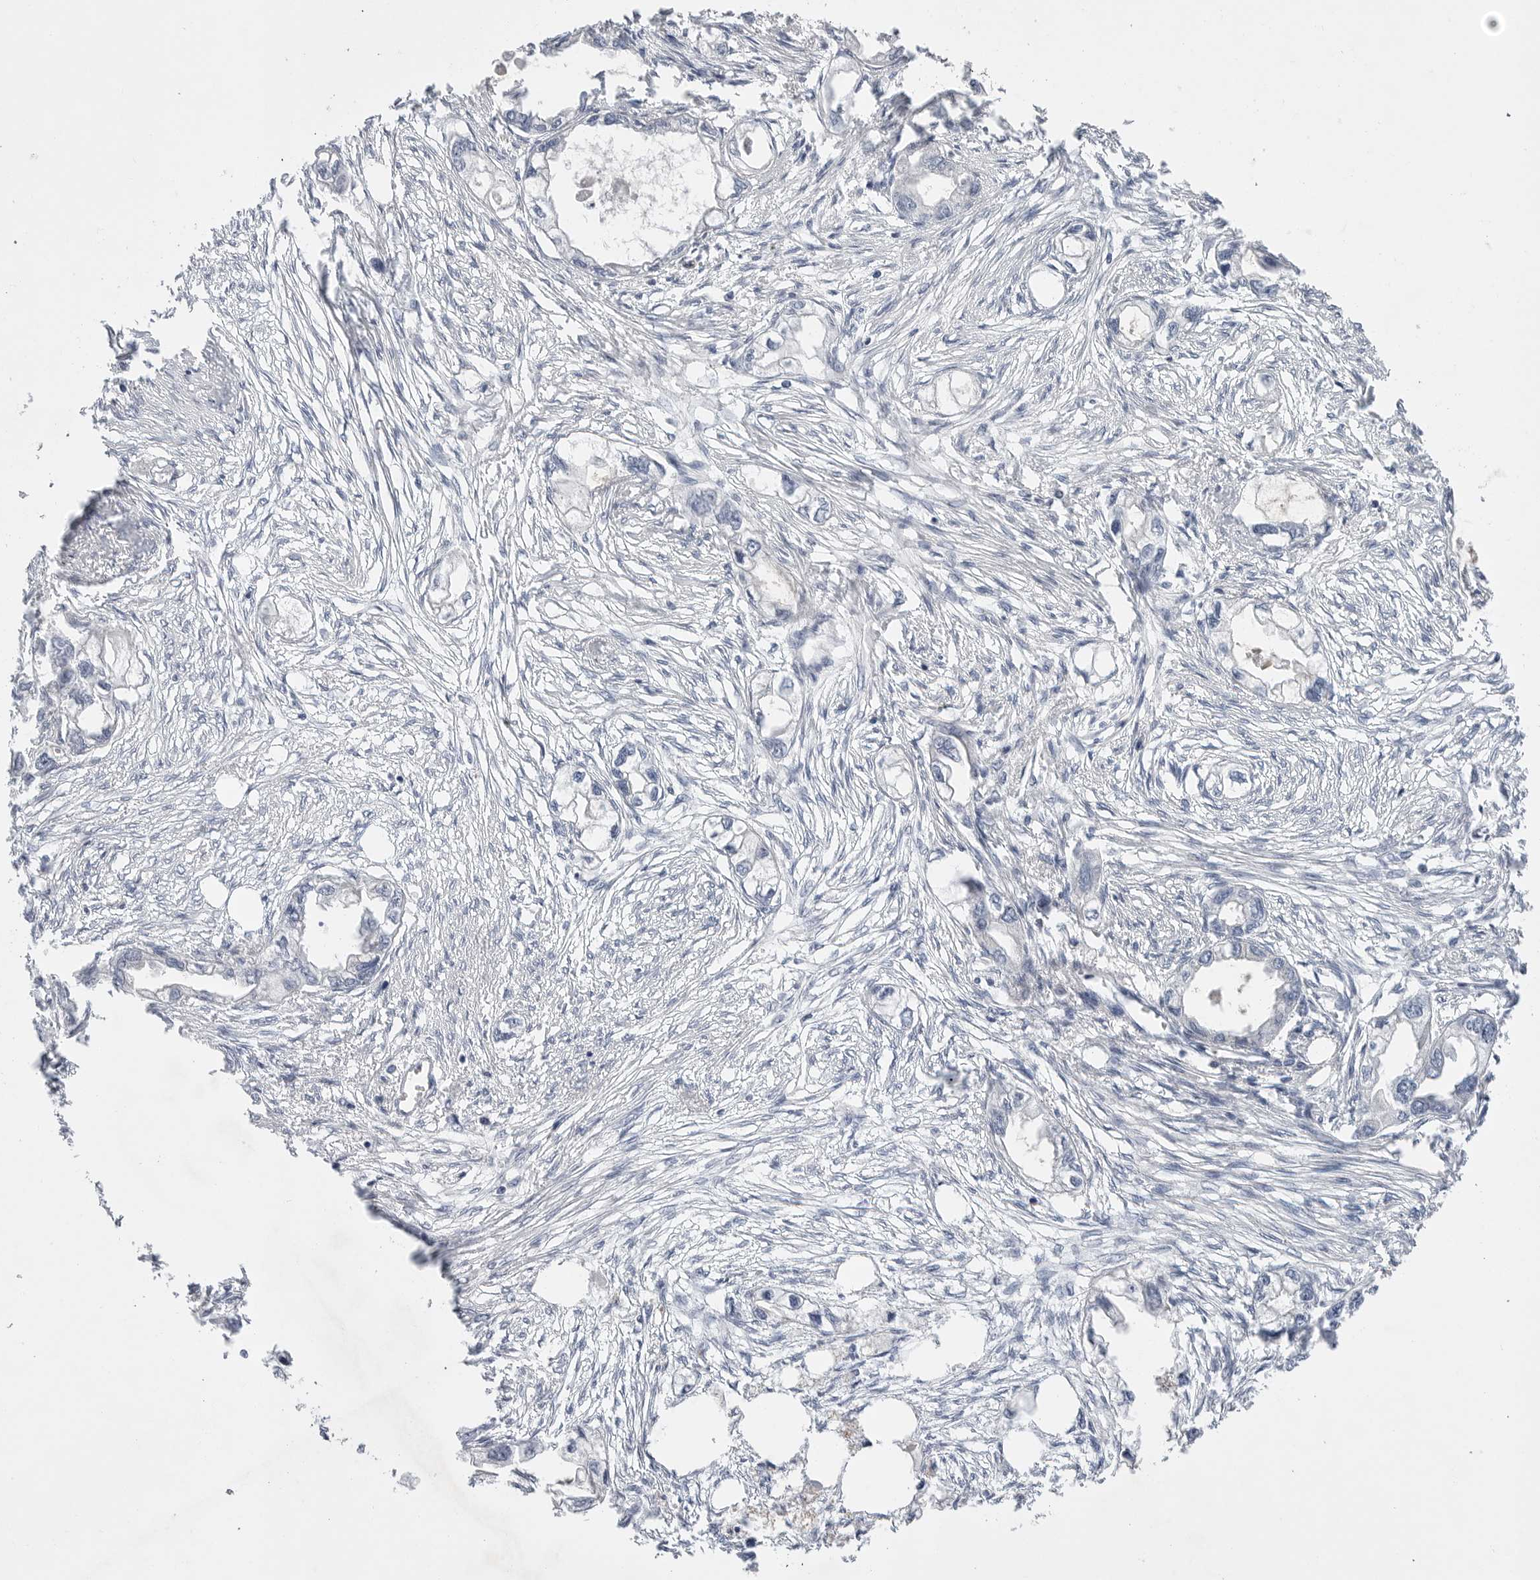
{"staining": {"intensity": "negative", "quantity": "none", "location": "none"}, "tissue": "endometrial cancer", "cell_type": "Tumor cells", "image_type": "cancer", "snomed": [{"axis": "morphology", "description": "Adenocarcinoma, NOS"}, {"axis": "morphology", "description": "Adenocarcinoma, metastatic, NOS"}, {"axis": "topography", "description": "Adipose tissue"}, {"axis": "topography", "description": "Endometrium"}], "caption": "High power microscopy image of an immunohistochemistry (IHC) photomicrograph of adenocarcinoma (endometrial), revealing no significant positivity in tumor cells.", "gene": "CAMK2B", "patient": {"sex": "female", "age": 67}}